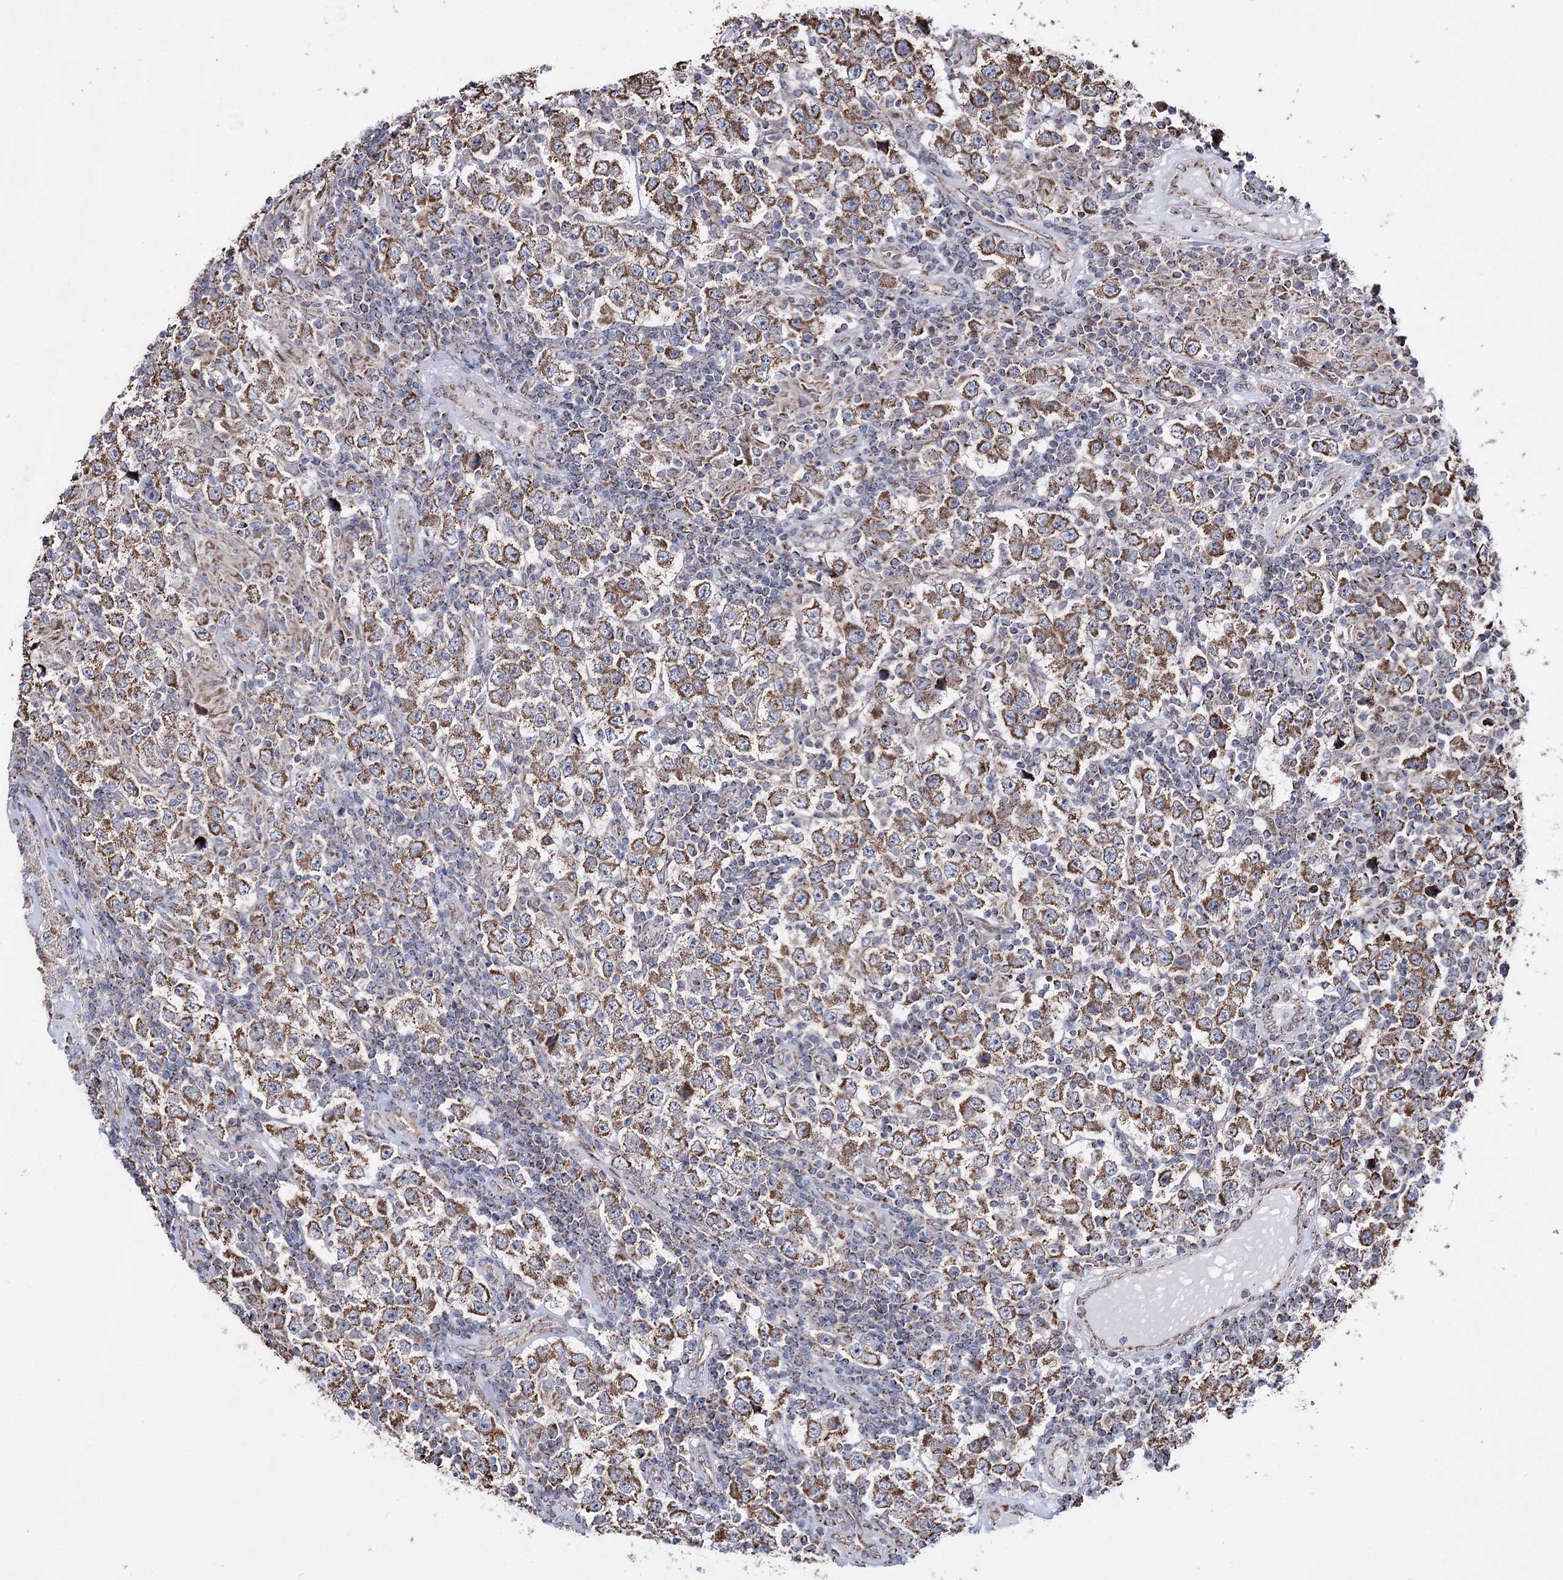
{"staining": {"intensity": "moderate", "quantity": ">75%", "location": "cytoplasmic/membranous"}, "tissue": "testis cancer", "cell_type": "Tumor cells", "image_type": "cancer", "snomed": [{"axis": "morphology", "description": "Normal tissue, NOS"}, {"axis": "morphology", "description": "Urothelial carcinoma, High grade"}, {"axis": "morphology", "description": "Seminoma, NOS"}, {"axis": "morphology", "description": "Carcinoma, Embryonal, NOS"}, {"axis": "topography", "description": "Urinary bladder"}, {"axis": "topography", "description": "Testis"}], "caption": "Testis embryonal carcinoma stained for a protein (brown) shows moderate cytoplasmic/membranous positive staining in approximately >75% of tumor cells.", "gene": "CREB3L4", "patient": {"sex": "male", "age": 41}}